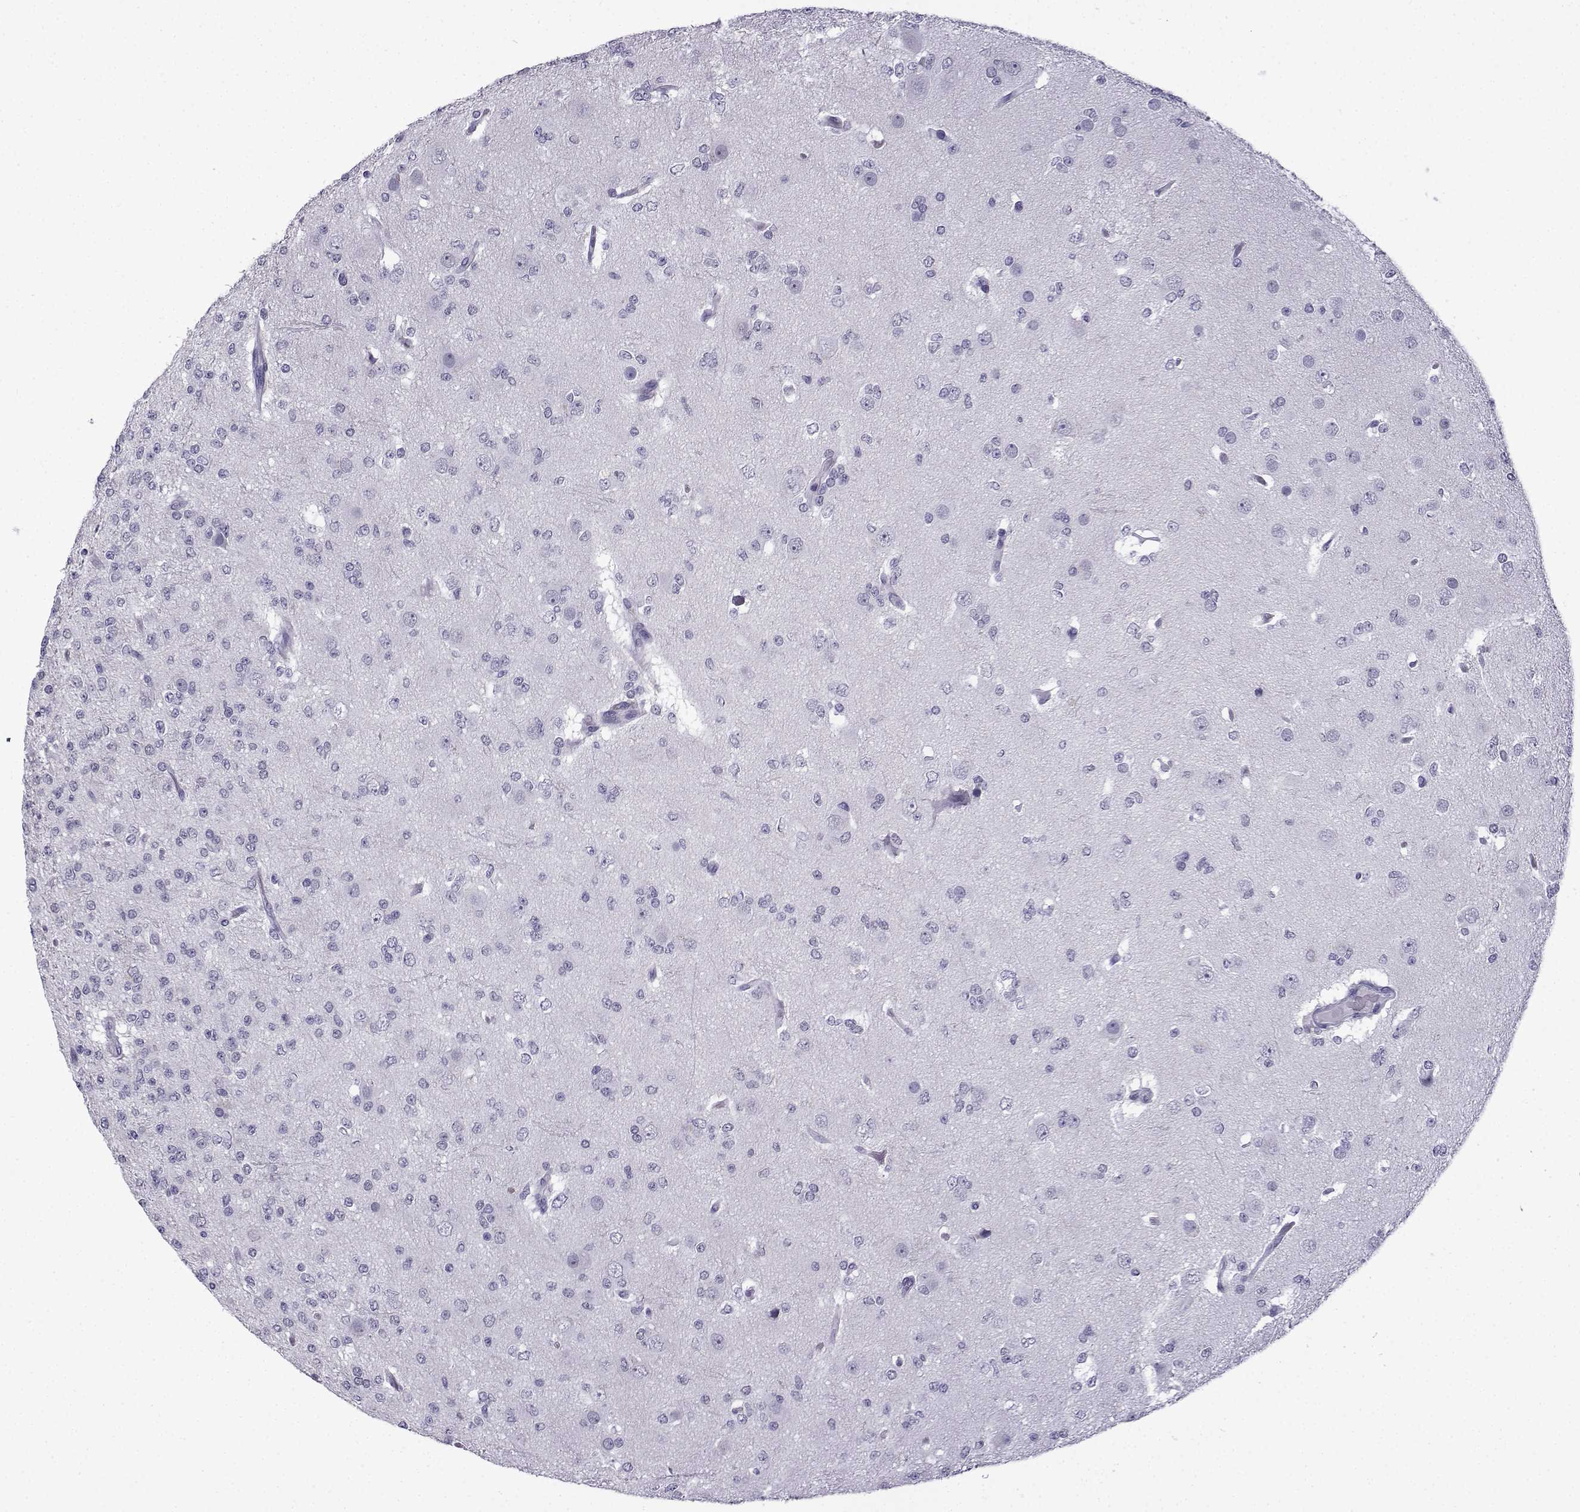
{"staining": {"intensity": "negative", "quantity": "none", "location": "none"}, "tissue": "glioma", "cell_type": "Tumor cells", "image_type": "cancer", "snomed": [{"axis": "morphology", "description": "Glioma, malignant, Low grade"}, {"axis": "topography", "description": "Brain"}], "caption": "DAB immunohistochemical staining of malignant low-grade glioma displays no significant positivity in tumor cells. (Brightfield microscopy of DAB (3,3'-diaminobenzidine) immunohistochemistry (IHC) at high magnification).", "gene": "MRGBP", "patient": {"sex": "male", "age": 27}}